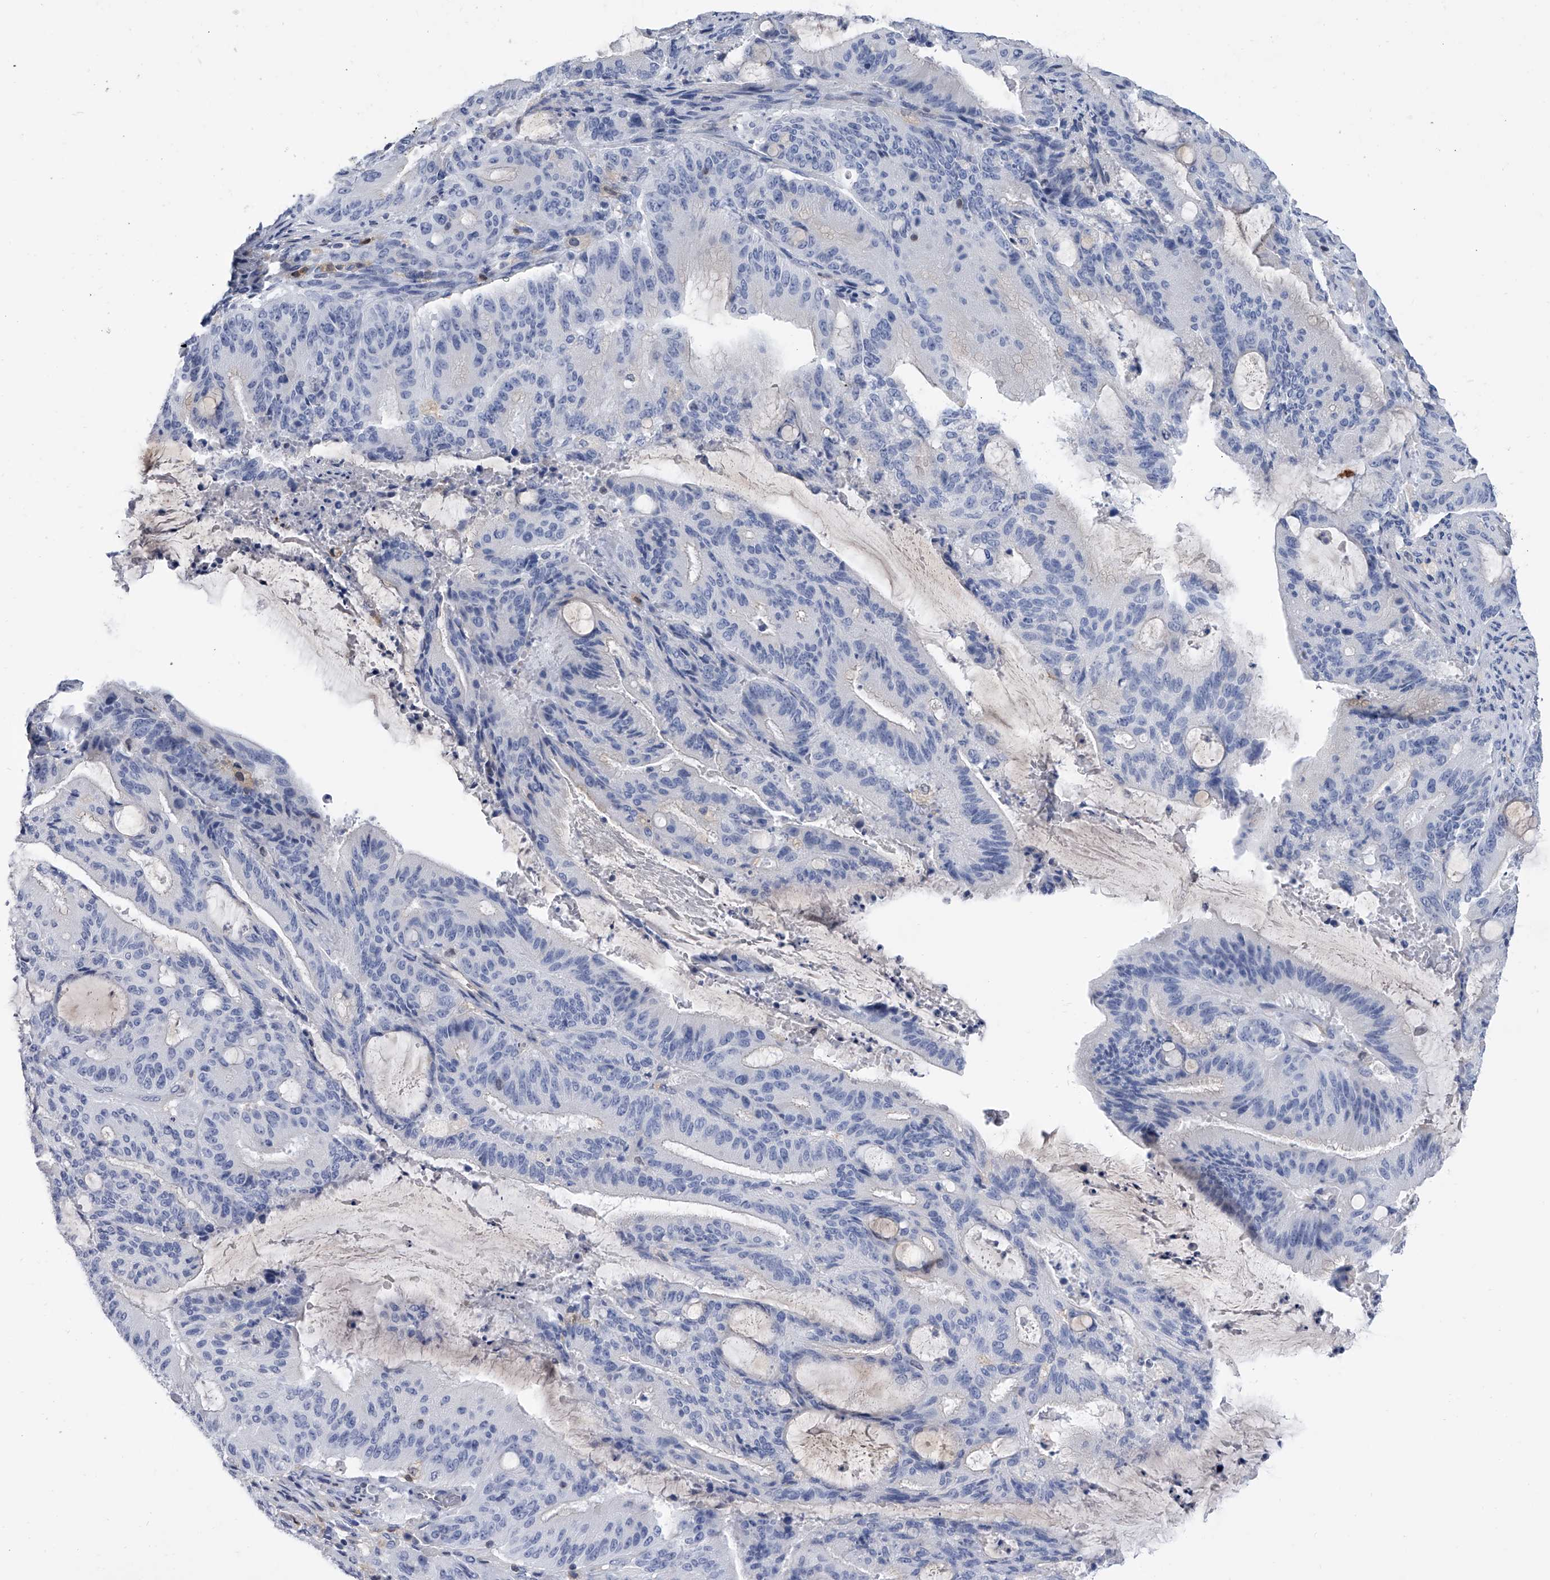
{"staining": {"intensity": "negative", "quantity": "none", "location": "none"}, "tissue": "liver cancer", "cell_type": "Tumor cells", "image_type": "cancer", "snomed": [{"axis": "morphology", "description": "Normal tissue, NOS"}, {"axis": "morphology", "description": "Cholangiocarcinoma"}, {"axis": "topography", "description": "Liver"}, {"axis": "topography", "description": "Peripheral nerve tissue"}], "caption": "This is an immunohistochemistry photomicrograph of liver cancer (cholangiocarcinoma). There is no expression in tumor cells.", "gene": "SERPINB9", "patient": {"sex": "female", "age": 73}}